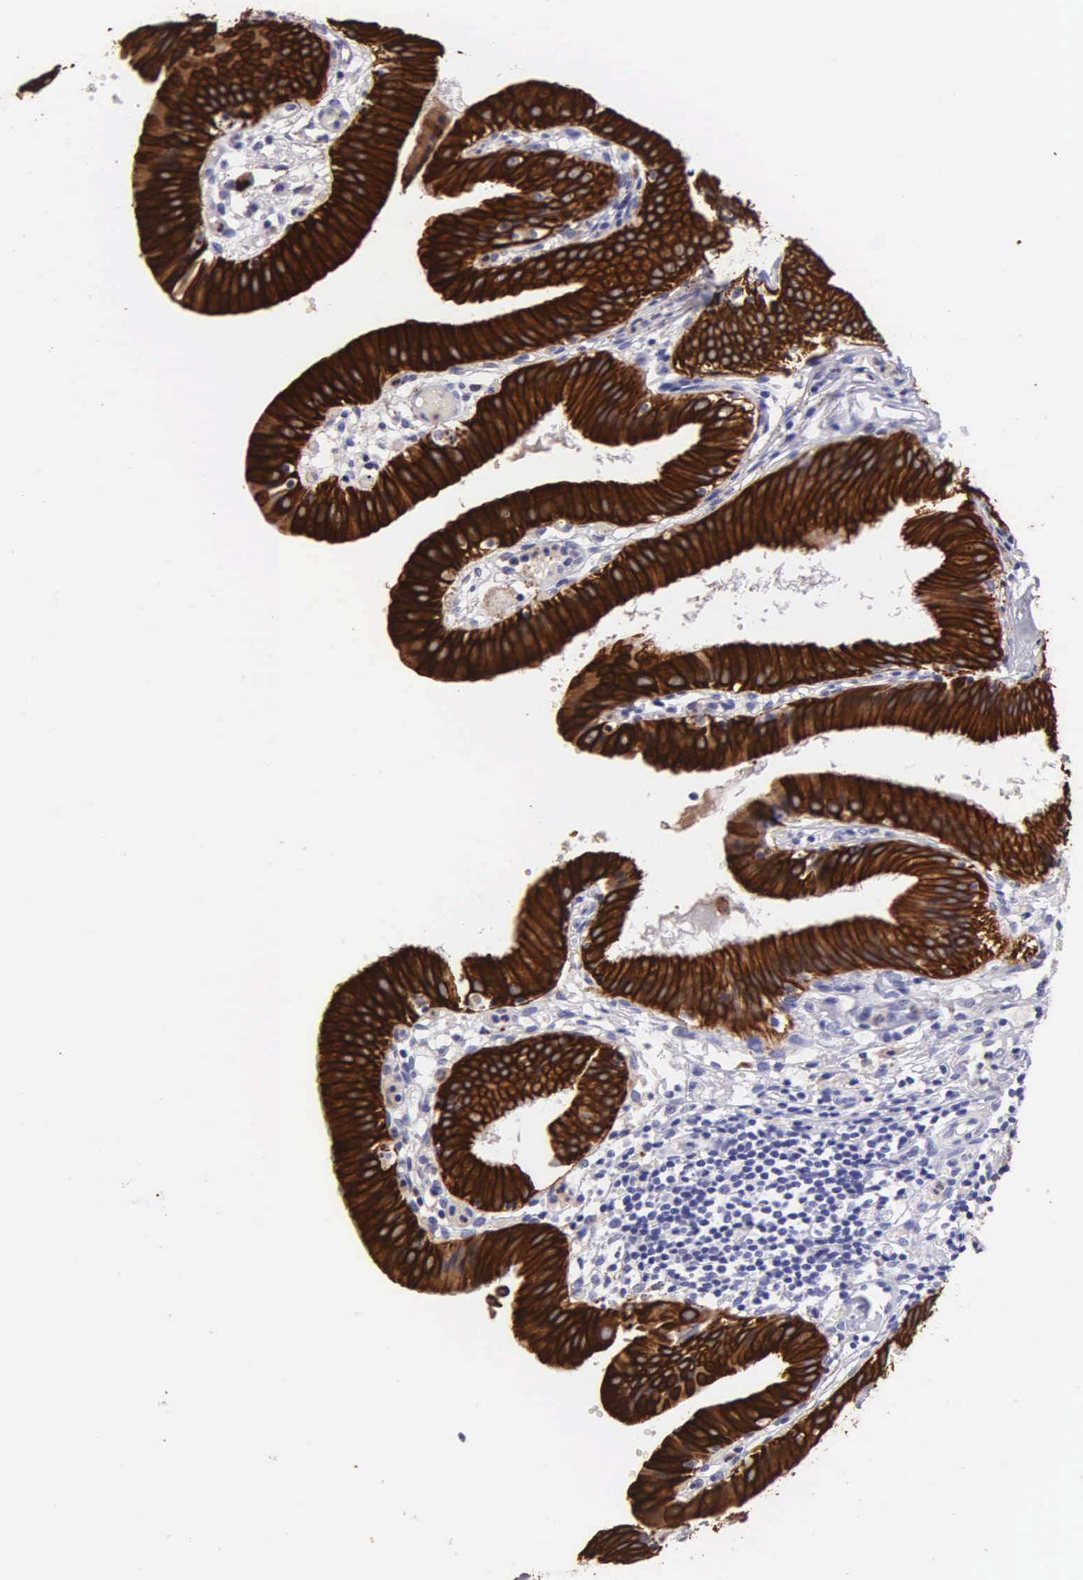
{"staining": {"intensity": "strong", "quantity": ">75%", "location": "cytoplasmic/membranous"}, "tissue": "gallbladder", "cell_type": "Glandular cells", "image_type": "normal", "snomed": [{"axis": "morphology", "description": "Normal tissue, NOS"}, {"axis": "topography", "description": "Gallbladder"}], "caption": "This is a histology image of IHC staining of normal gallbladder, which shows strong positivity in the cytoplasmic/membranous of glandular cells.", "gene": "KRT14", "patient": {"sex": "male", "age": 28}}